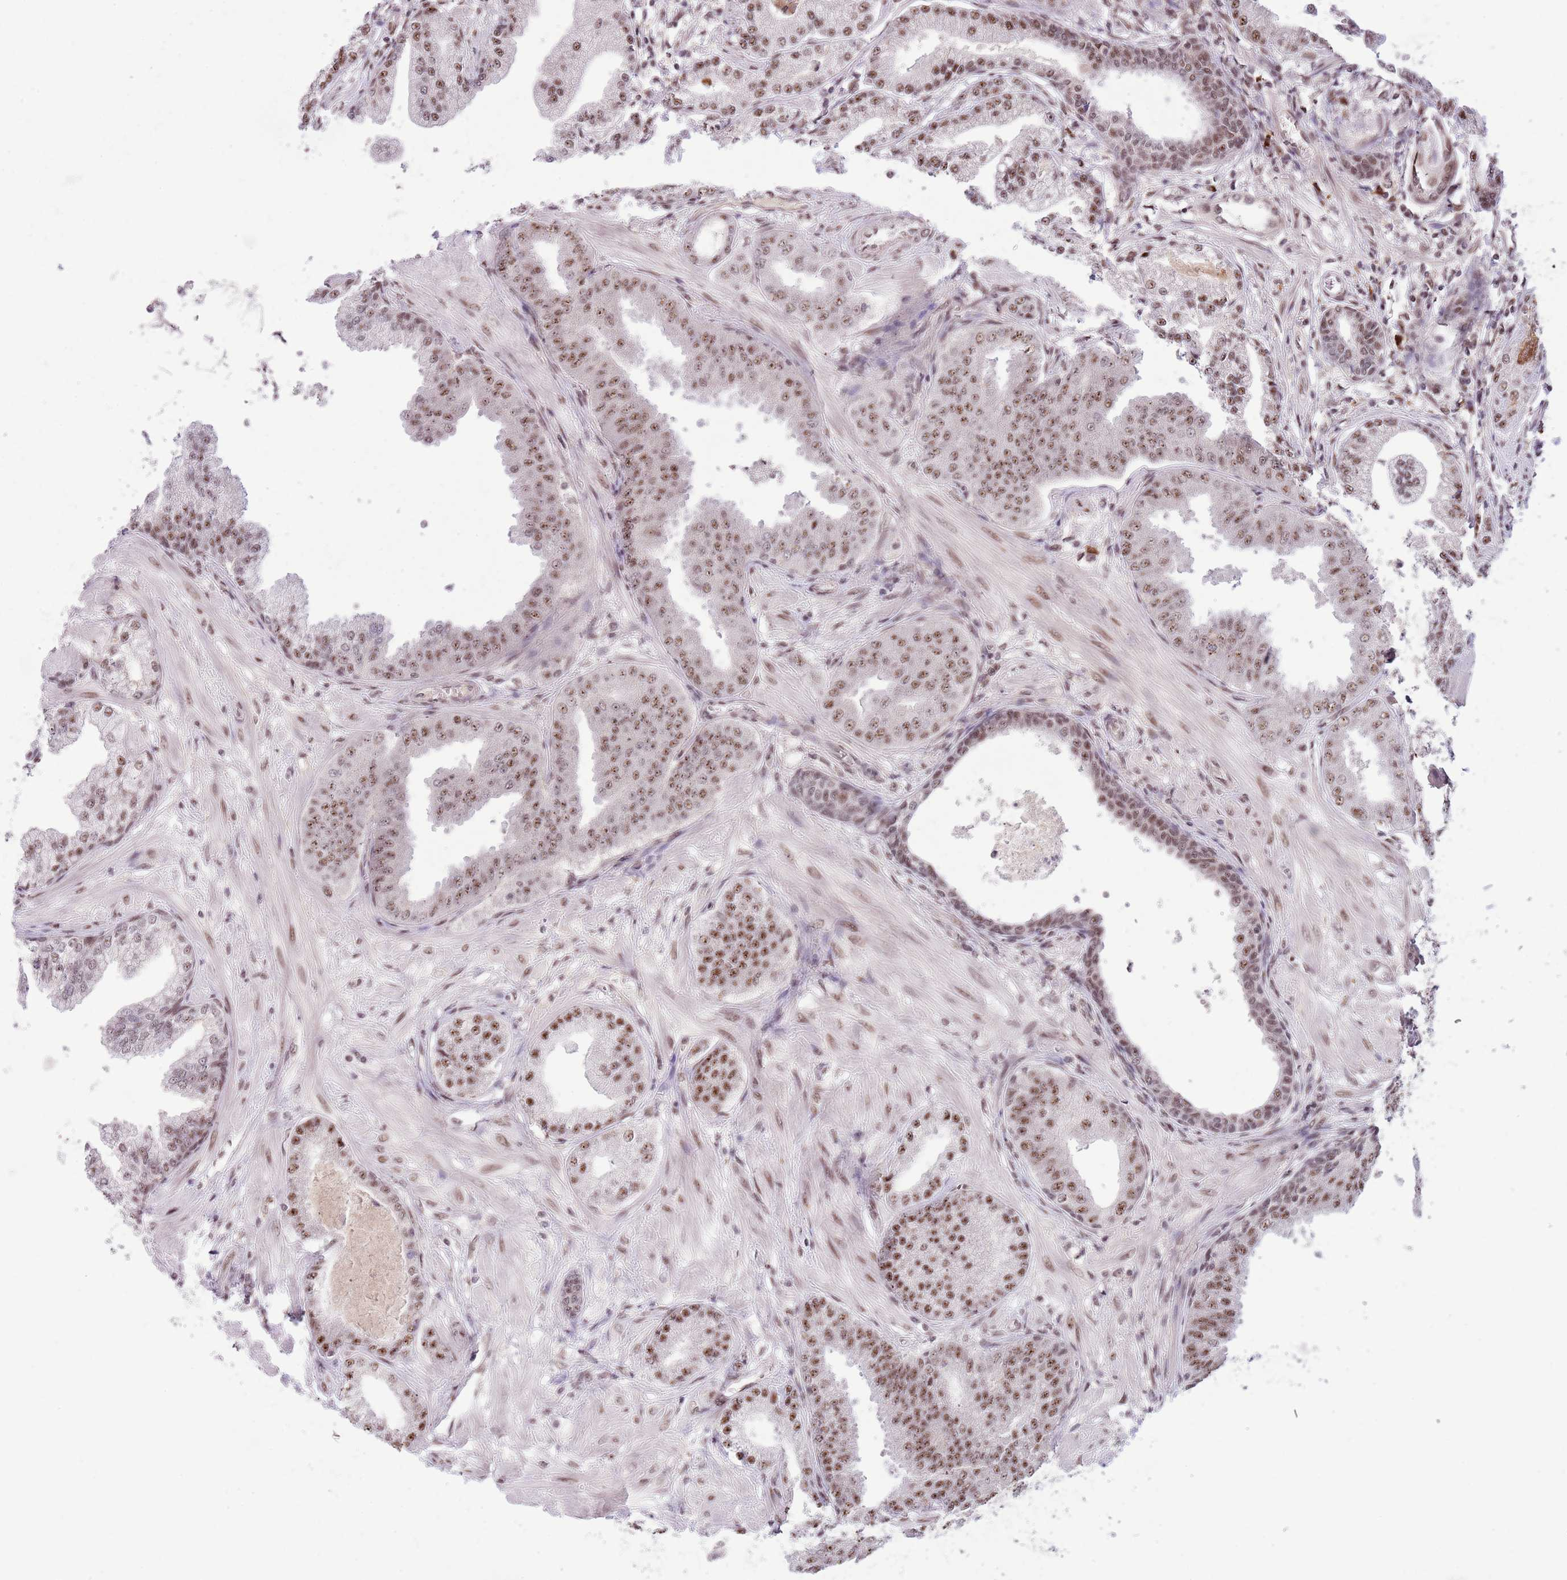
{"staining": {"intensity": "moderate", "quantity": ">75%", "location": "nuclear"}, "tissue": "prostate cancer", "cell_type": "Tumor cells", "image_type": "cancer", "snomed": [{"axis": "morphology", "description": "Adenocarcinoma, Low grade"}, {"axis": "topography", "description": "Prostate"}], "caption": "A photomicrograph of human prostate adenocarcinoma (low-grade) stained for a protein demonstrates moderate nuclear brown staining in tumor cells.", "gene": "SIPA1L3", "patient": {"sex": "male", "age": 55}}